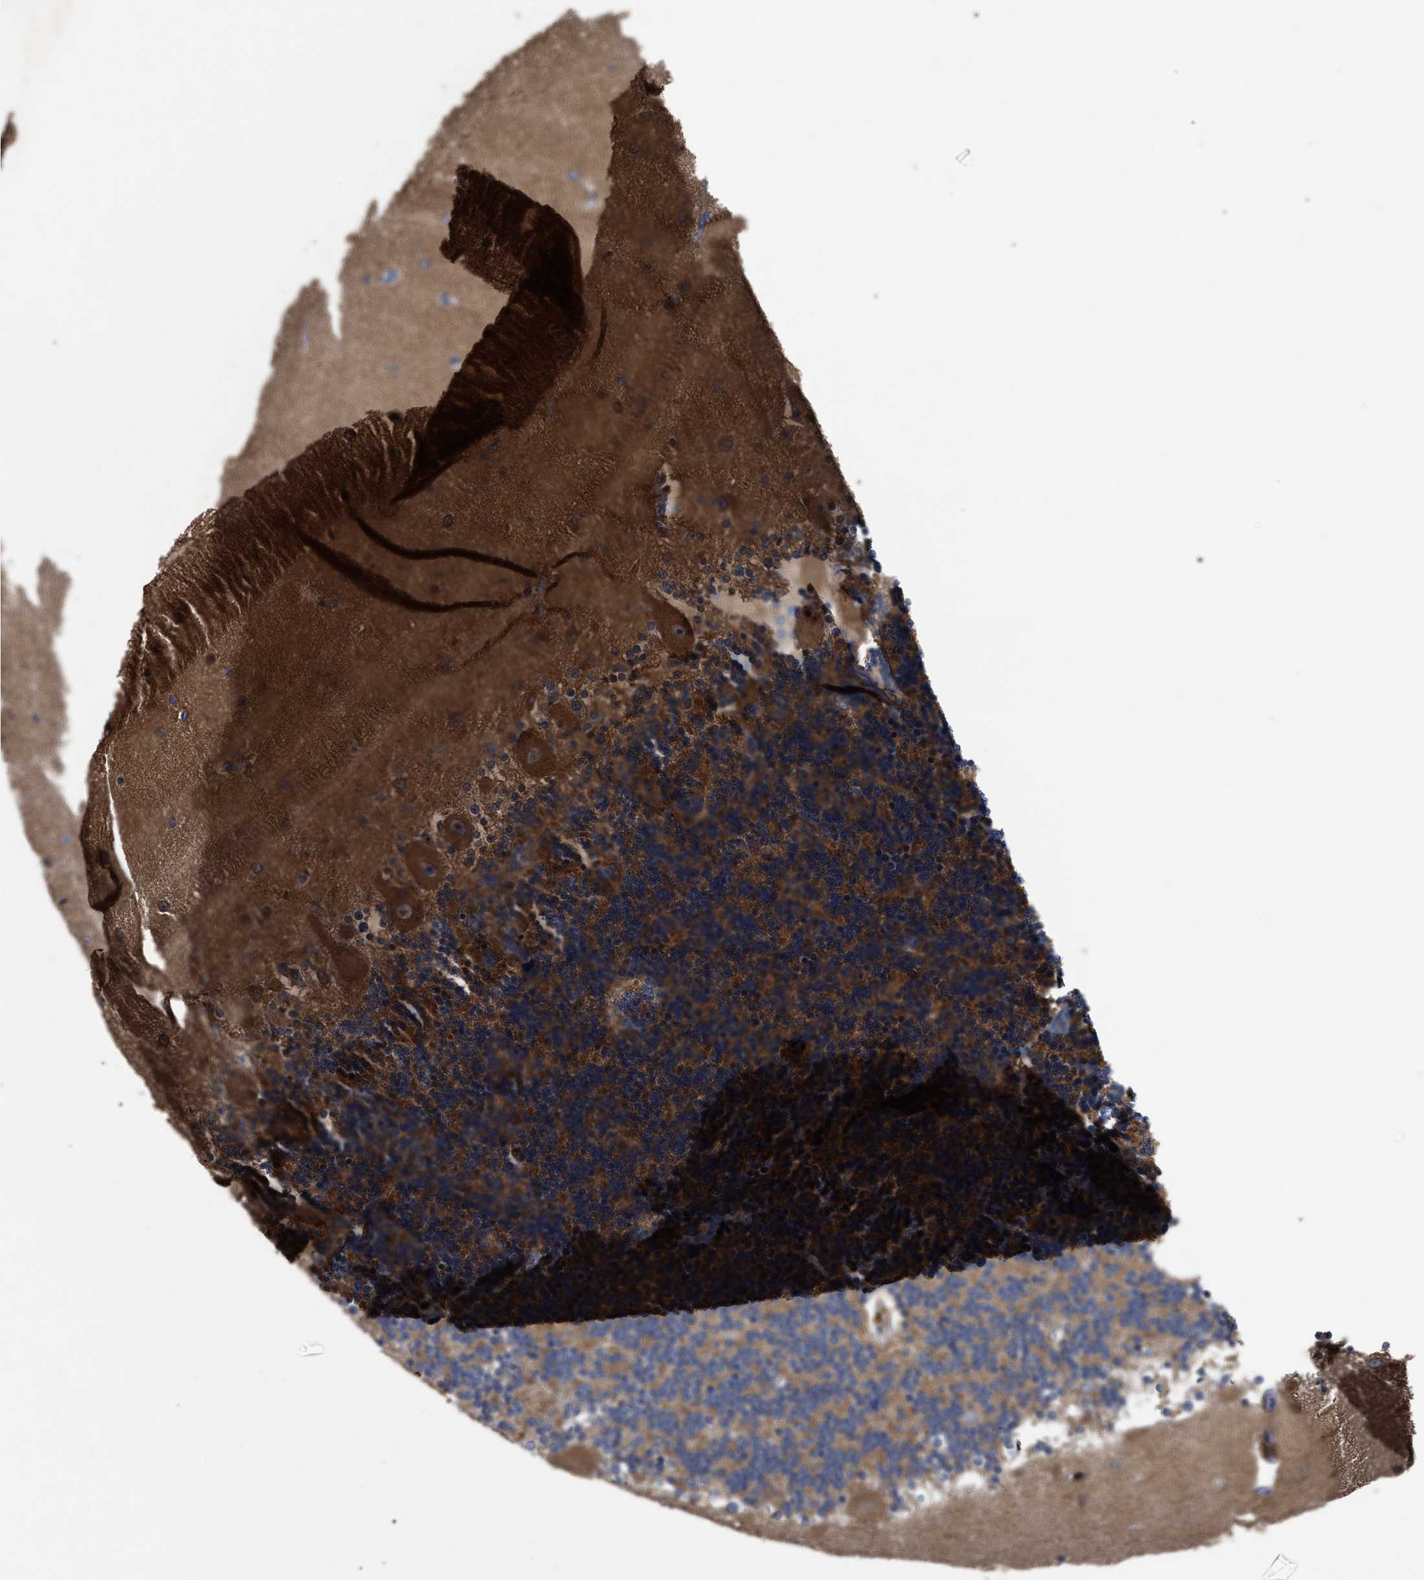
{"staining": {"intensity": "moderate", "quantity": ">75%", "location": "cytoplasmic/membranous"}, "tissue": "cerebellum", "cell_type": "Cells in granular layer", "image_type": "normal", "snomed": [{"axis": "morphology", "description": "Normal tissue, NOS"}, {"axis": "topography", "description": "Cerebellum"}], "caption": "Protein staining of benign cerebellum demonstrates moderate cytoplasmic/membranous expression in approximately >75% of cells in granular layer. (IHC, brightfield microscopy, high magnification).", "gene": "RAP1GDS1", "patient": {"sex": "female", "age": 54}}